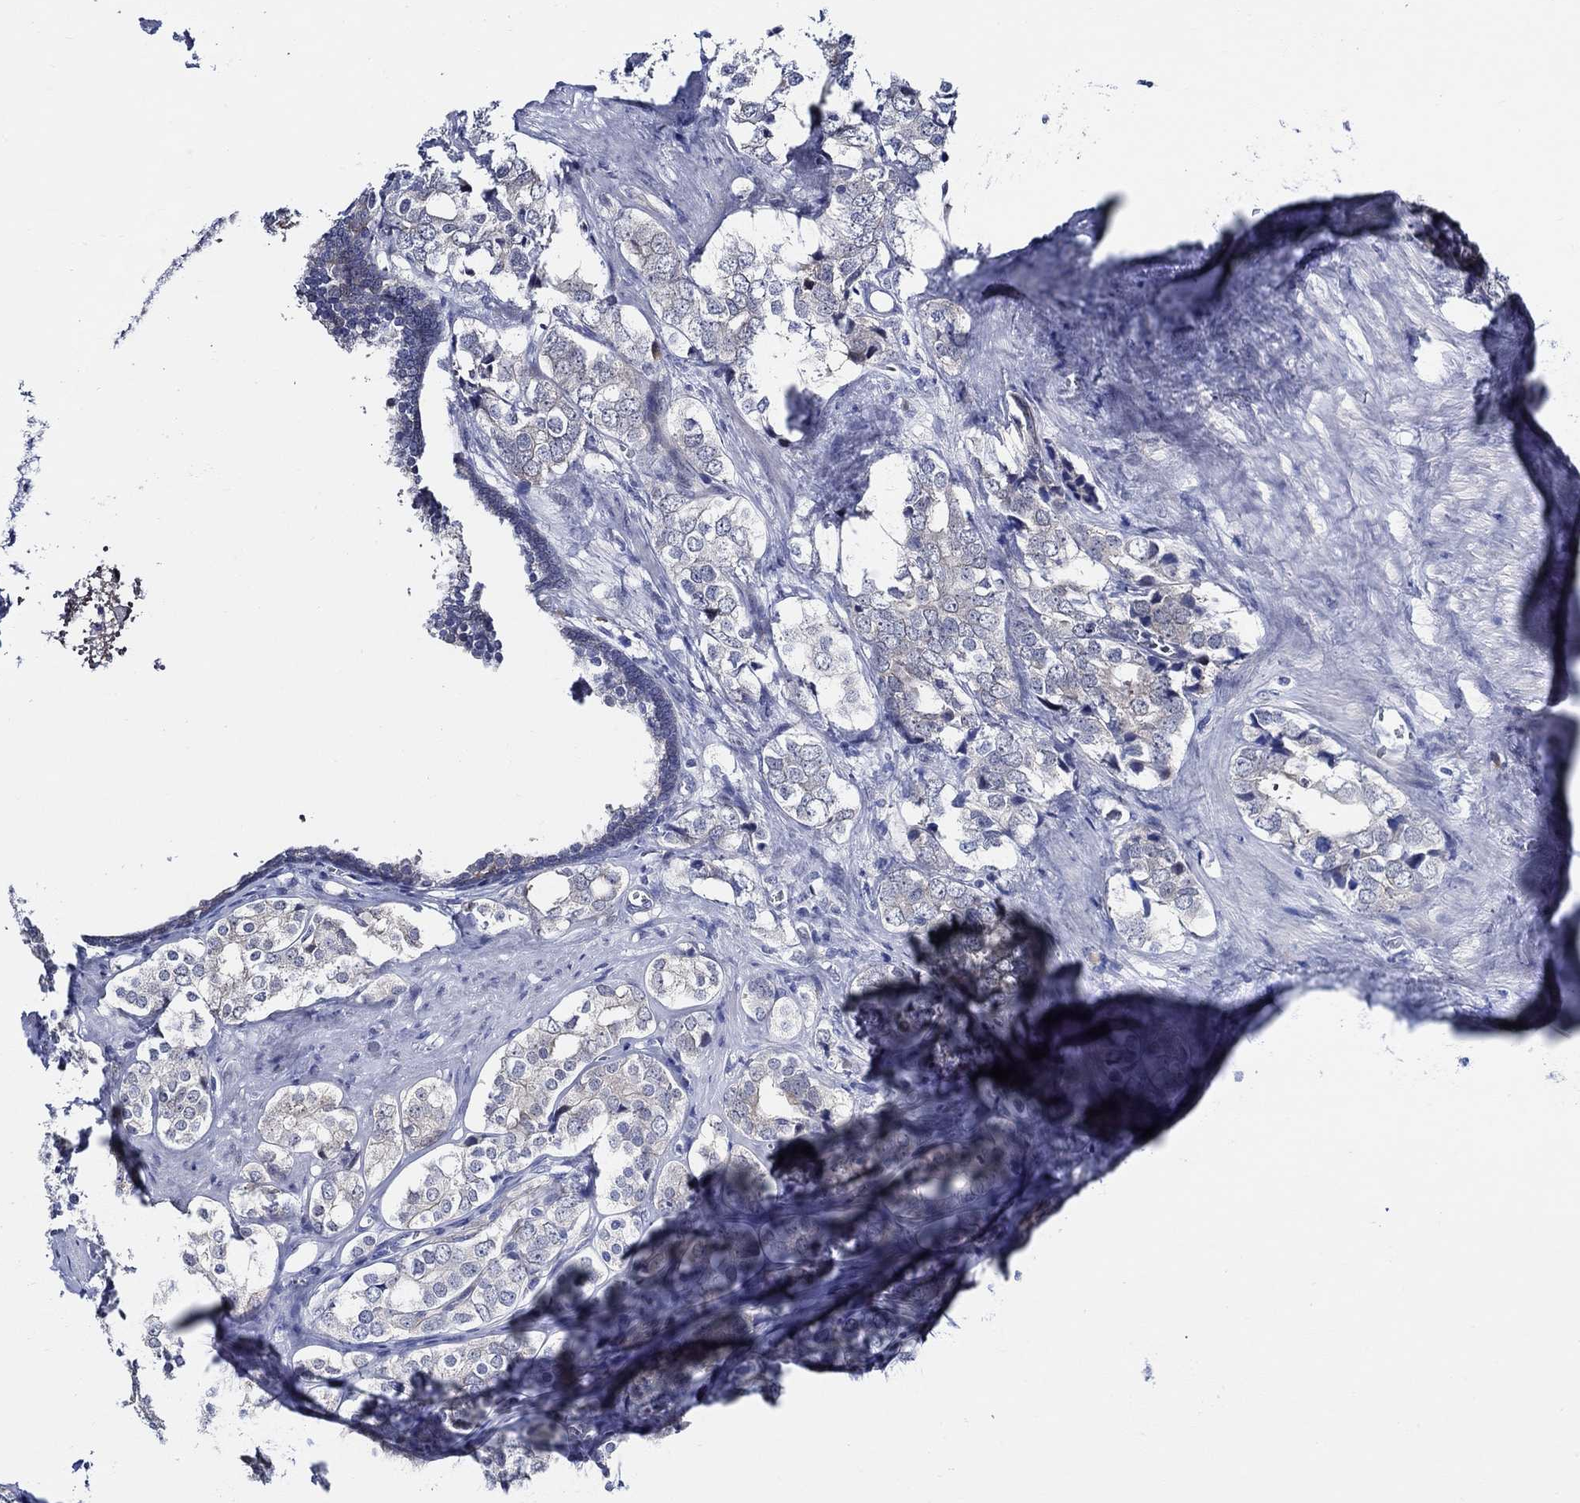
{"staining": {"intensity": "negative", "quantity": "none", "location": "none"}, "tissue": "prostate cancer", "cell_type": "Tumor cells", "image_type": "cancer", "snomed": [{"axis": "morphology", "description": "Adenocarcinoma, NOS"}, {"axis": "topography", "description": "Prostate and seminal vesicle, NOS"}], "caption": "High magnification brightfield microscopy of prostate cancer (adenocarcinoma) stained with DAB (3,3'-diaminobenzidine) (brown) and counterstained with hematoxylin (blue): tumor cells show no significant positivity.", "gene": "C8orf48", "patient": {"sex": "male", "age": 63}}